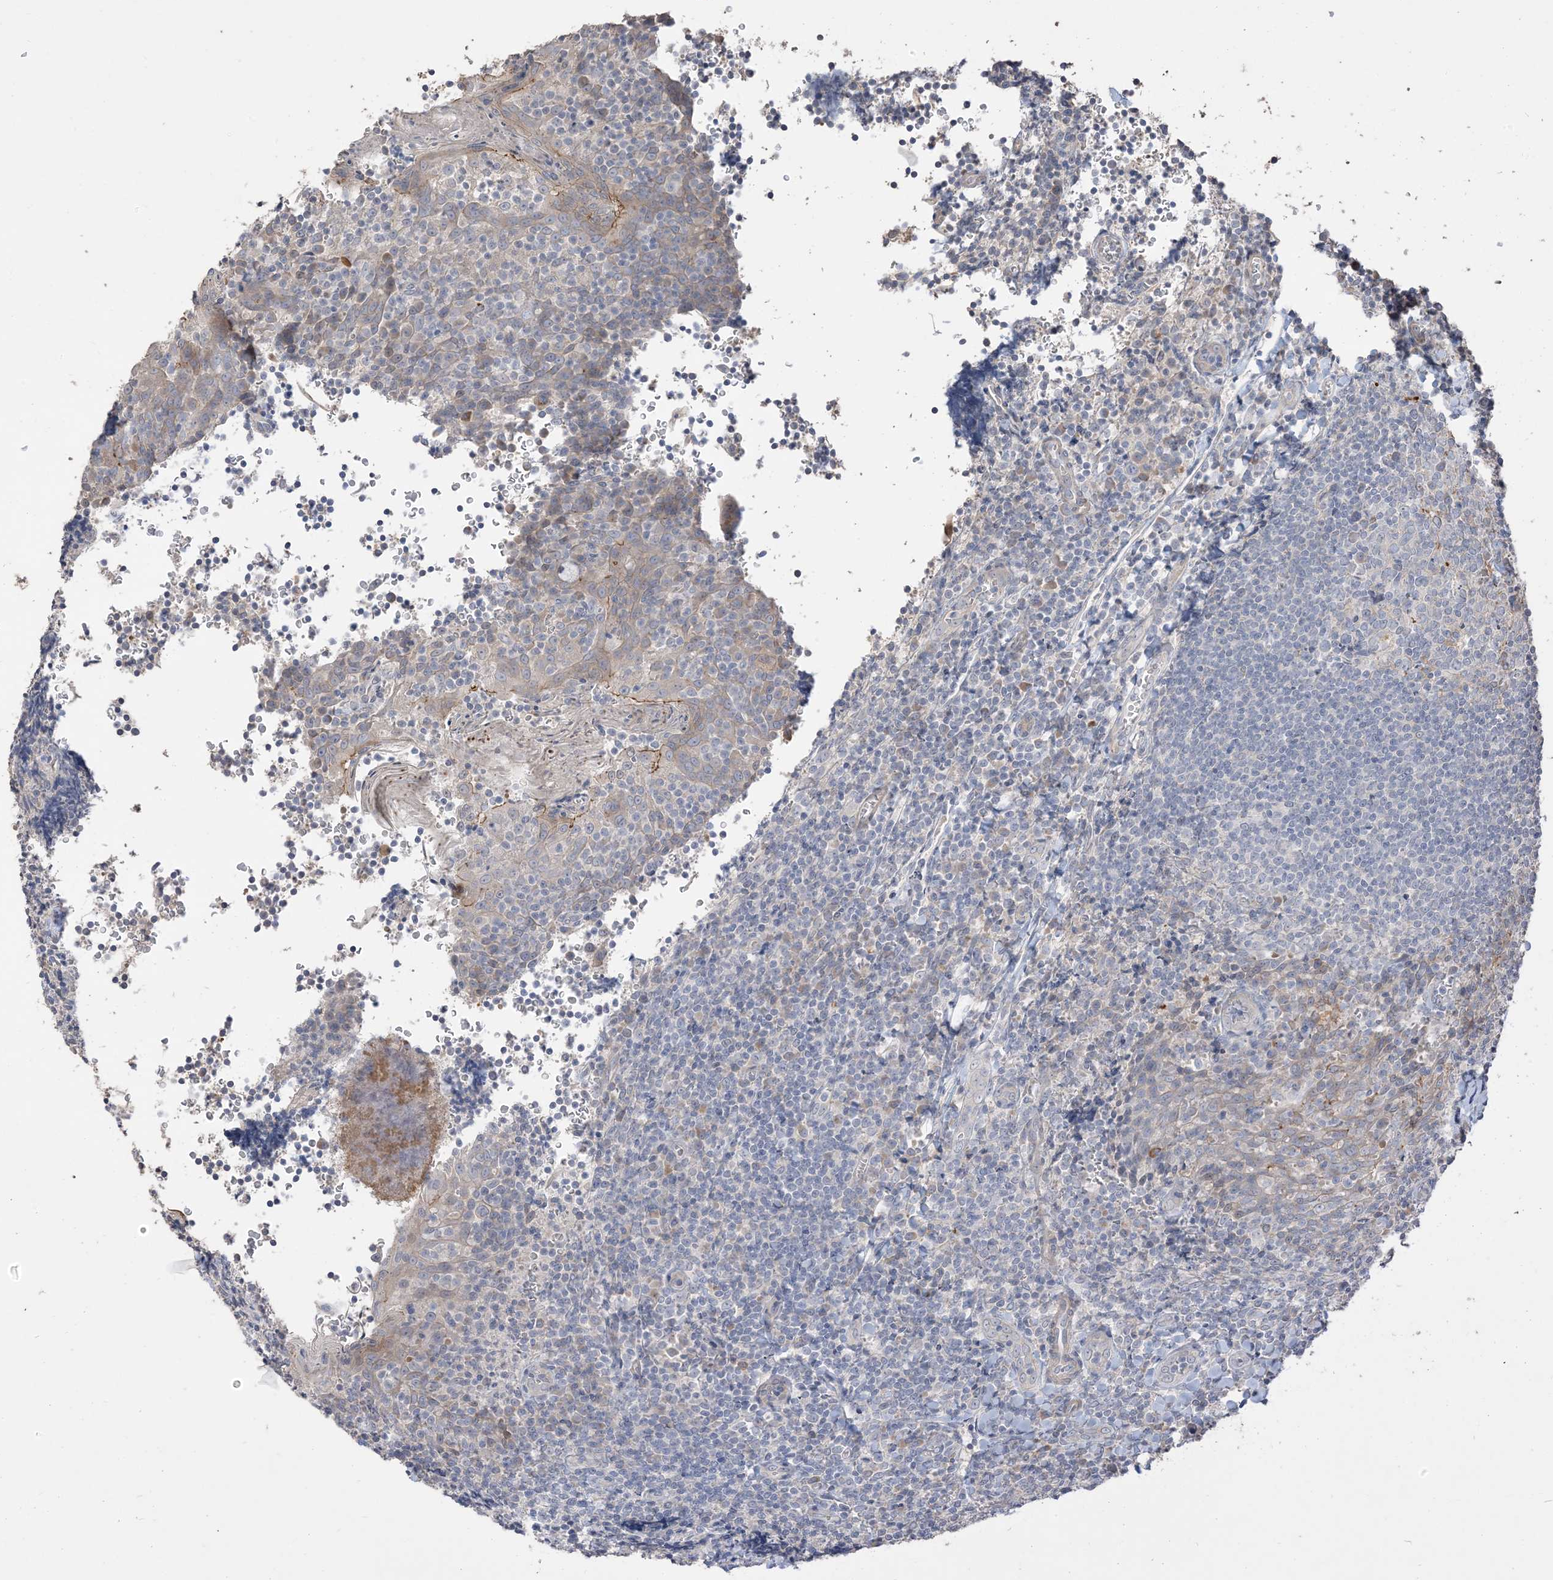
{"staining": {"intensity": "negative", "quantity": "none", "location": "none"}, "tissue": "tonsil", "cell_type": "Germinal center cells", "image_type": "normal", "snomed": [{"axis": "morphology", "description": "Normal tissue, NOS"}, {"axis": "topography", "description": "Tonsil"}], "caption": "DAB immunohistochemical staining of normal tonsil displays no significant staining in germinal center cells.", "gene": "RNF175", "patient": {"sex": "male", "age": 27}}